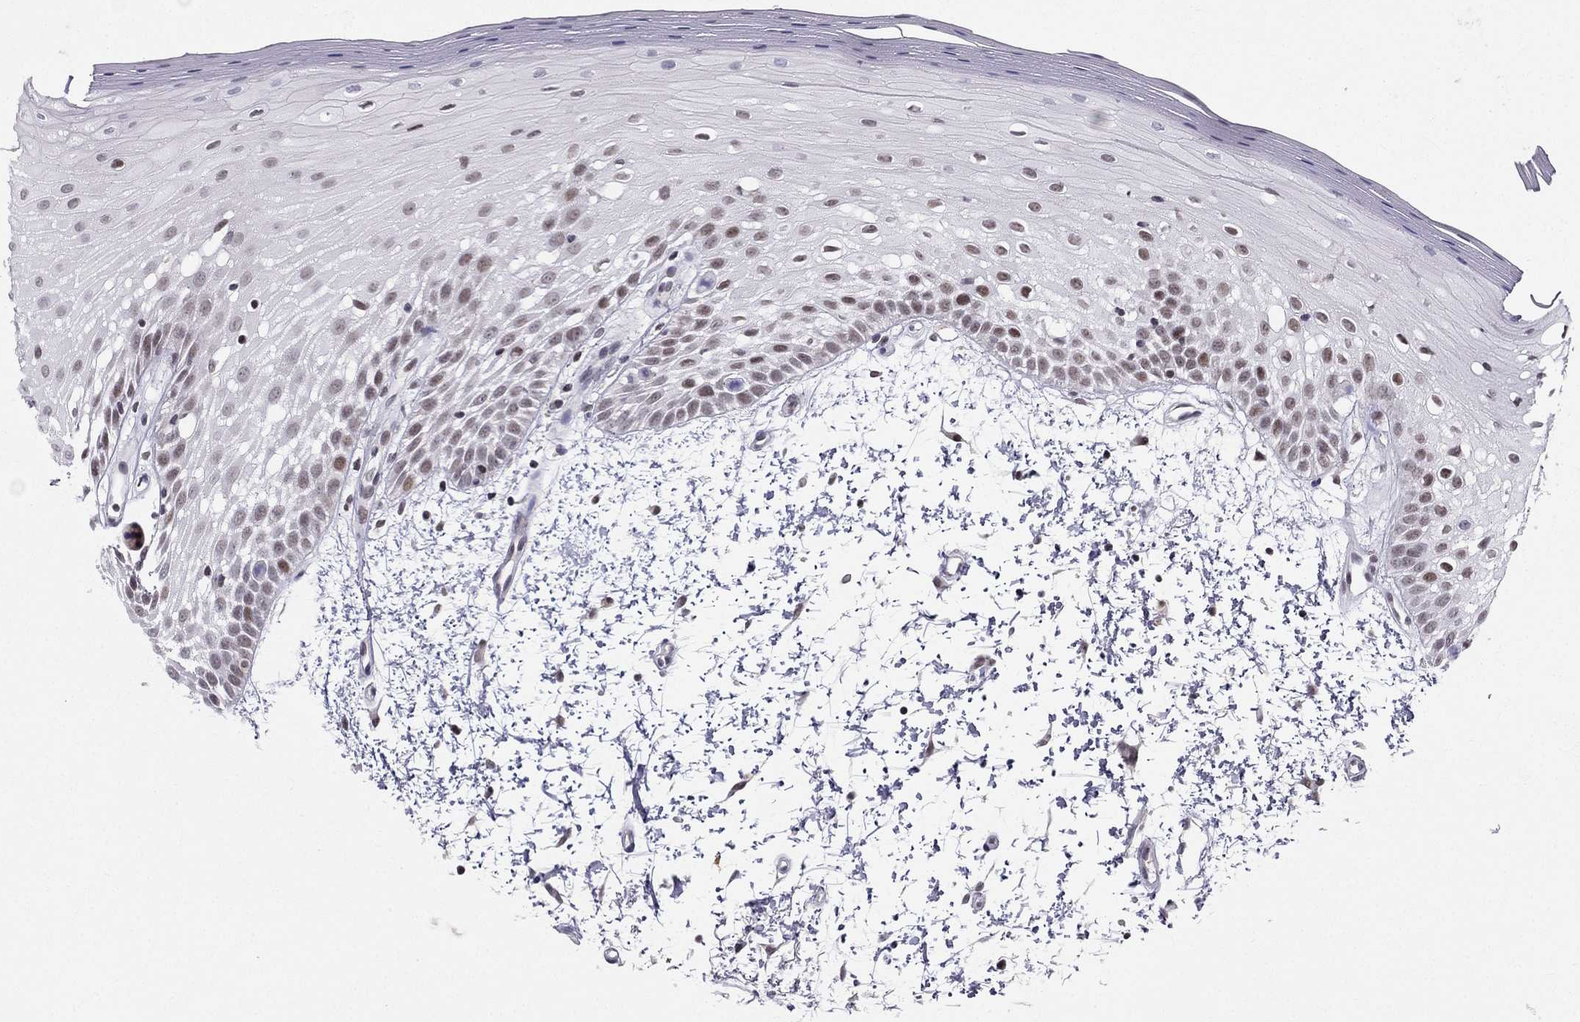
{"staining": {"intensity": "weak", "quantity": "25%-75%", "location": "nuclear"}, "tissue": "oral mucosa", "cell_type": "Squamous epithelial cells", "image_type": "normal", "snomed": [{"axis": "morphology", "description": "Normal tissue, NOS"}, {"axis": "morphology", "description": "Squamous cell carcinoma, NOS"}, {"axis": "topography", "description": "Oral tissue"}, {"axis": "topography", "description": "Head-Neck"}], "caption": "Brown immunohistochemical staining in benign oral mucosa exhibits weak nuclear expression in approximately 25%-75% of squamous epithelial cells.", "gene": "RPRD2", "patient": {"sex": "female", "age": 75}}